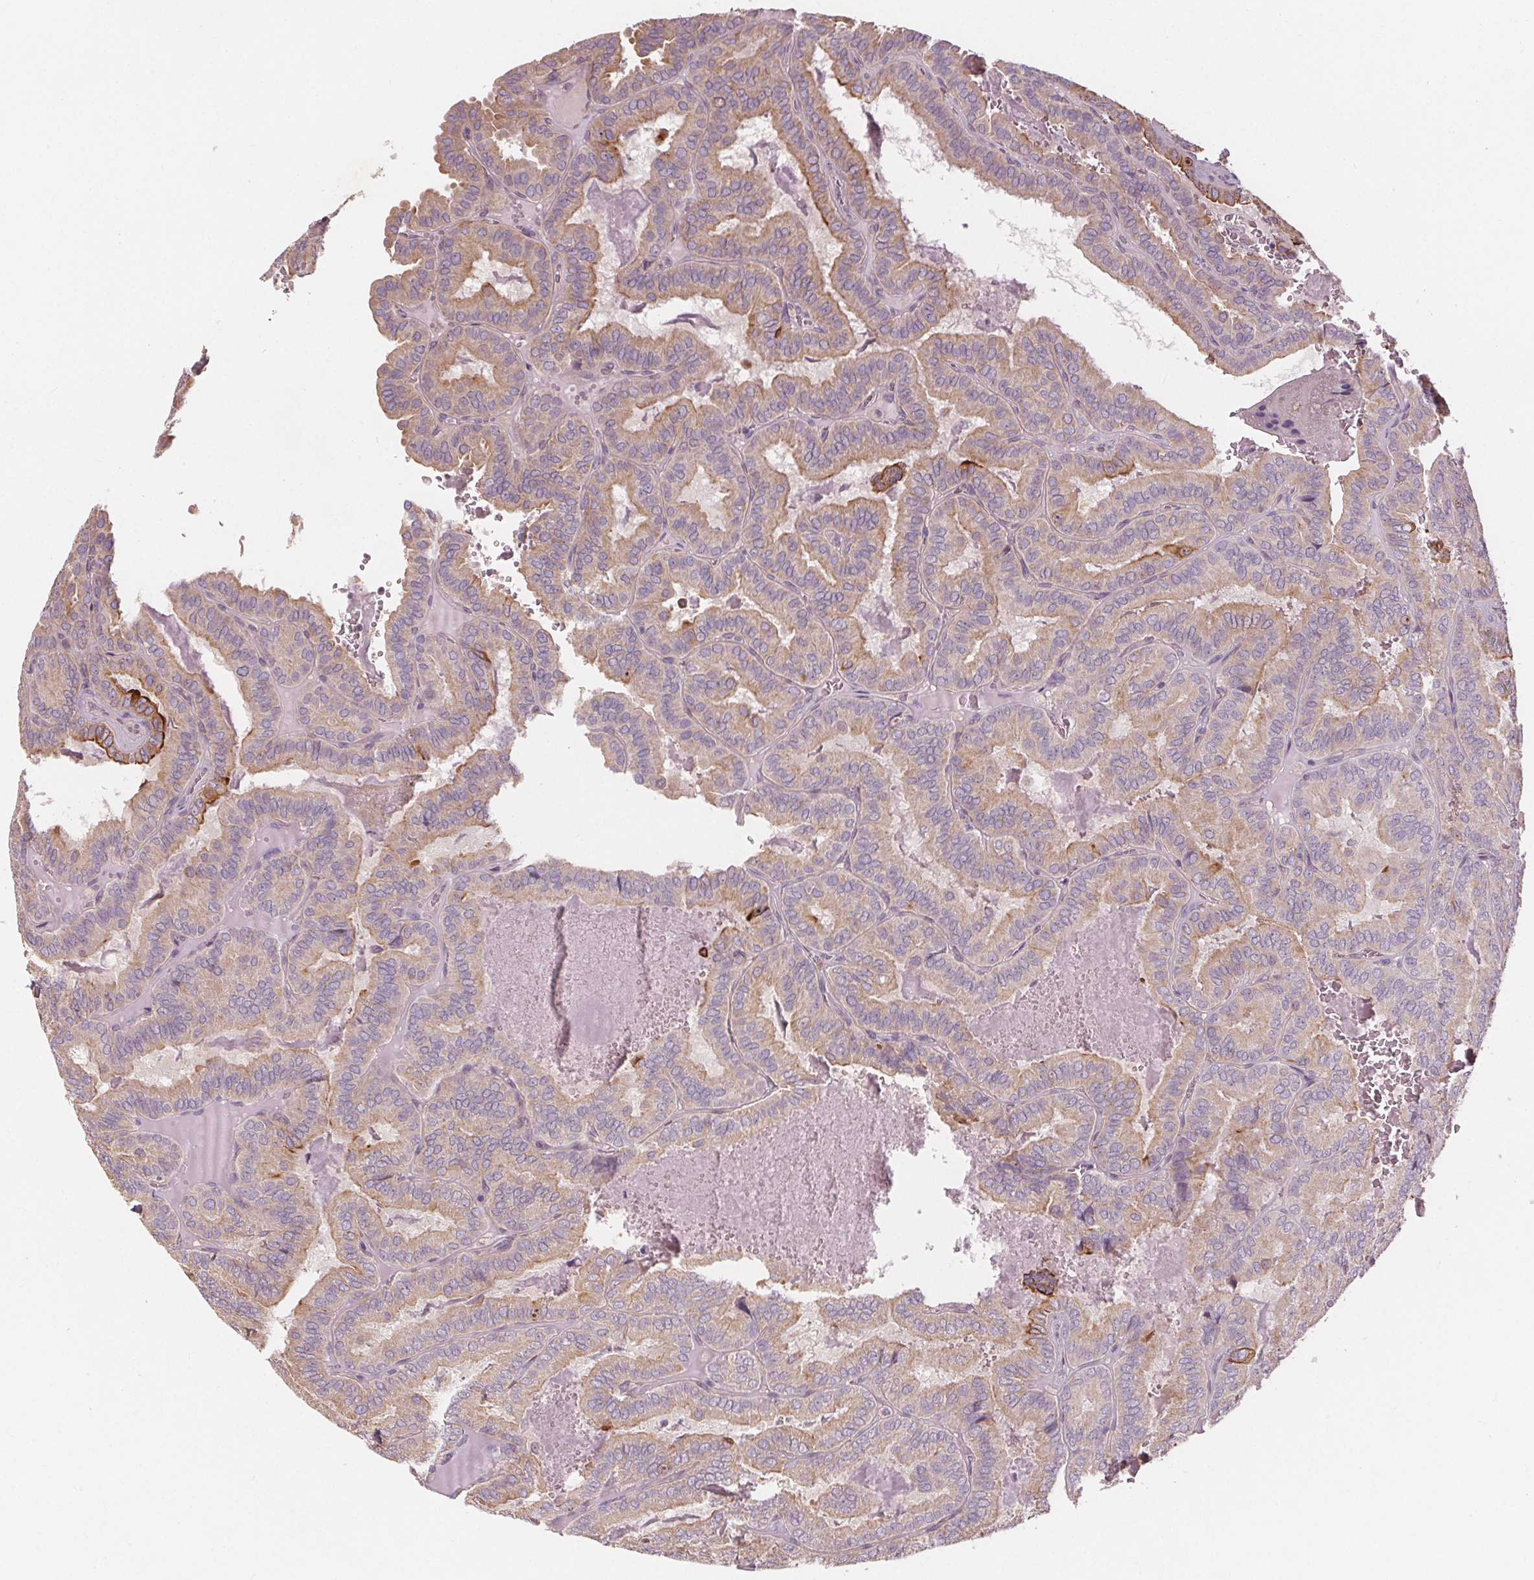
{"staining": {"intensity": "weak", "quantity": "25%-75%", "location": "cytoplasmic/membranous"}, "tissue": "thyroid cancer", "cell_type": "Tumor cells", "image_type": "cancer", "snomed": [{"axis": "morphology", "description": "Papillary adenocarcinoma, NOS"}, {"axis": "topography", "description": "Thyroid gland"}], "caption": "A photomicrograph of thyroid papillary adenocarcinoma stained for a protein demonstrates weak cytoplasmic/membranous brown staining in tumor cells.", "gene": "TMEM80", "patient": {"sex": "female", "age": 75}}